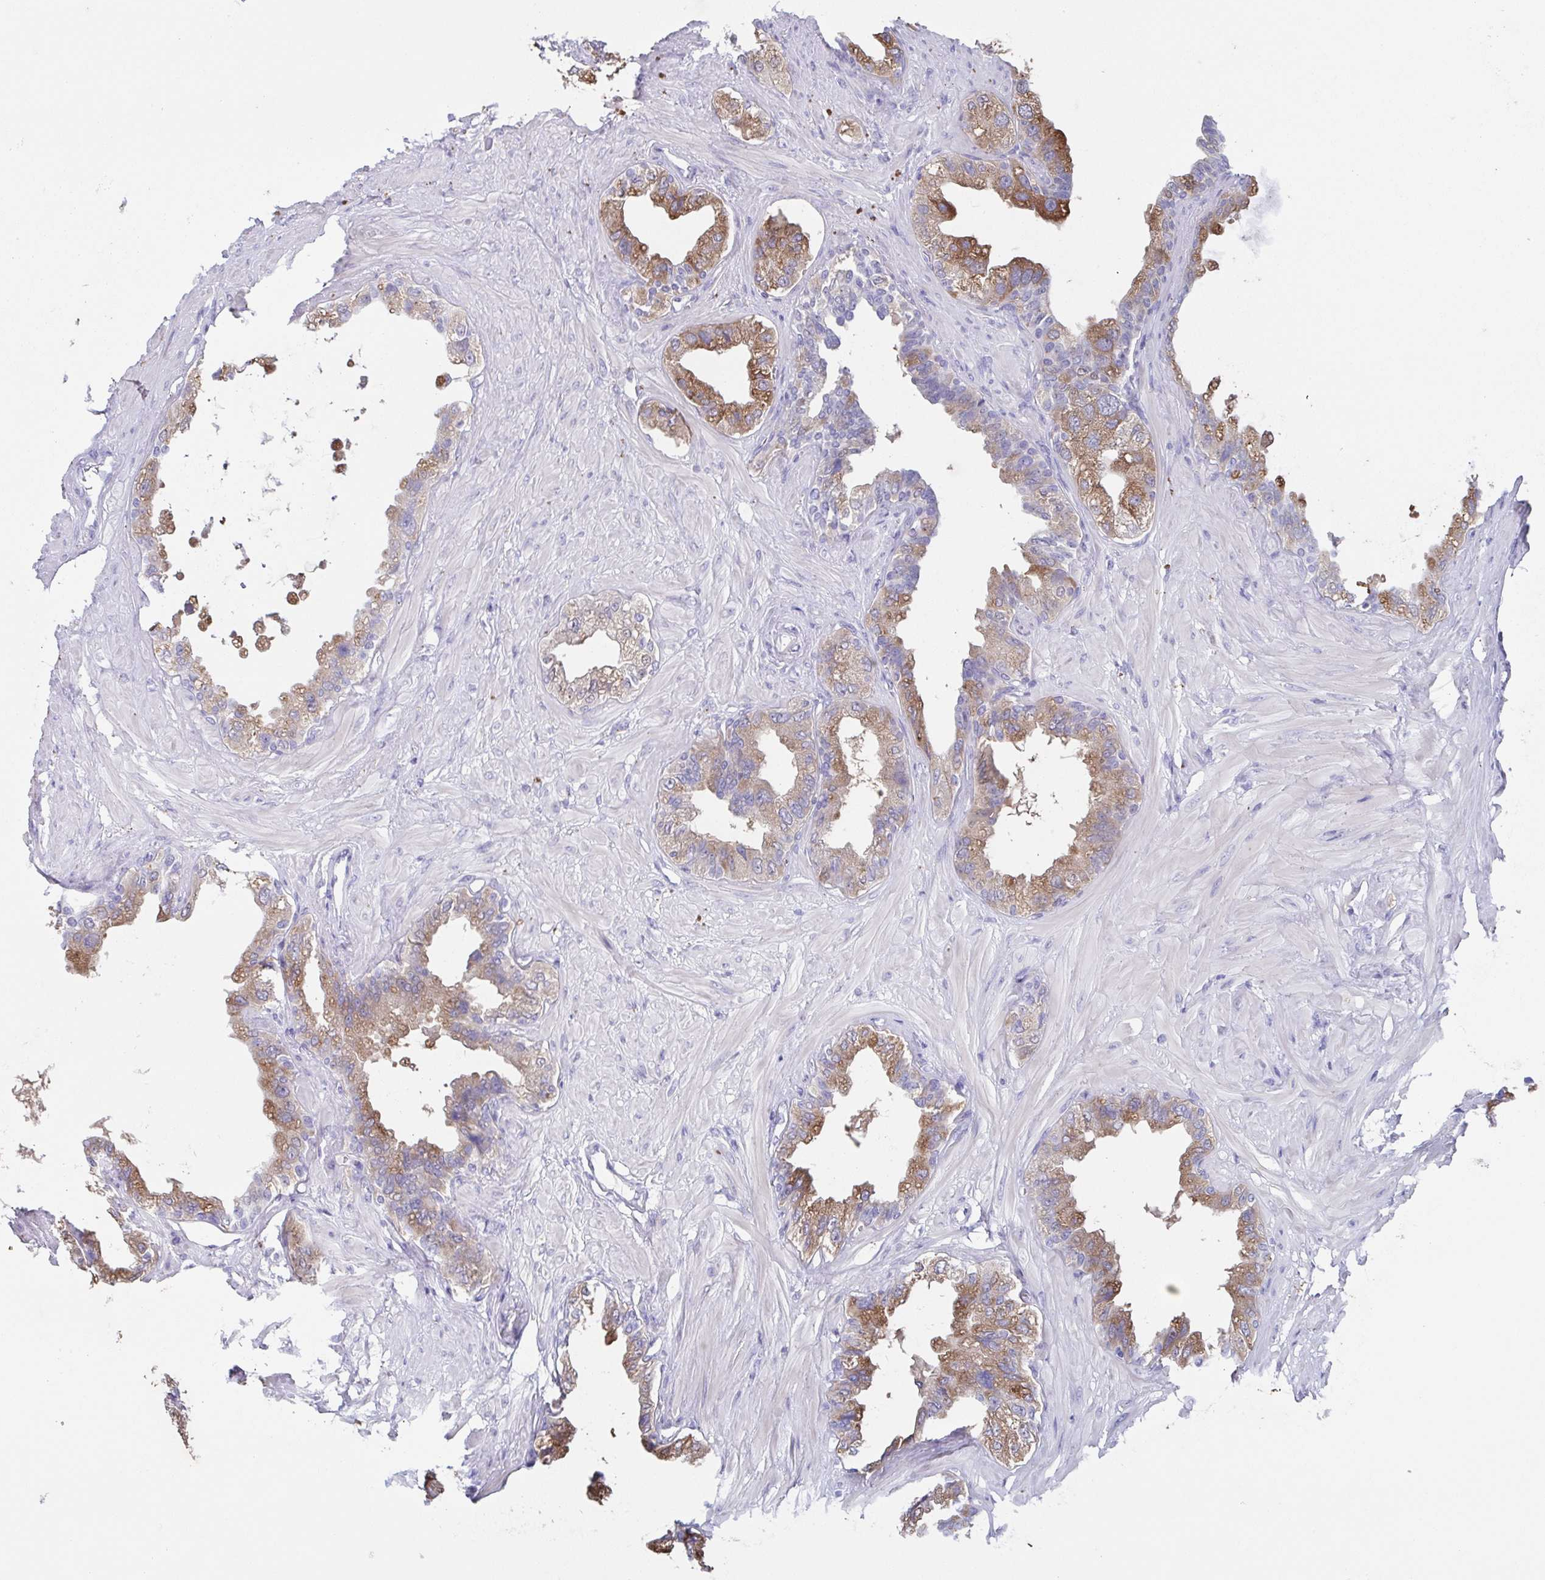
{"staining": {"intensity": "moderate", "quantity": ">75%", "location": "cytoplasmic/membranous"}, "tissue": "seminal vesicle", "cell_type": "Glandular cells", "image_type": "normal", "snomed": [{"axis": "morphology", "description": "Normal tissue, NOS"}, {"axis": "topography", "description": "Seminal veicle"}, {"axis": "topography", "description": "Peripheral nerve tissue"}], "caption": "The histopathology image displays immunohistochemical staining of benign seminal vesicle. There is moderate cytoplasmic/membranous staining is present in approximately >75% of glandular cells. The staining is performed using DAB (3,3'-diaminobenzidine) brown chromogen to label protein expression. The nuclei are counter-stained blue using hematoxylin.", "gene": "SSC4D", "patient": {"sex": "male", "age": 76}}